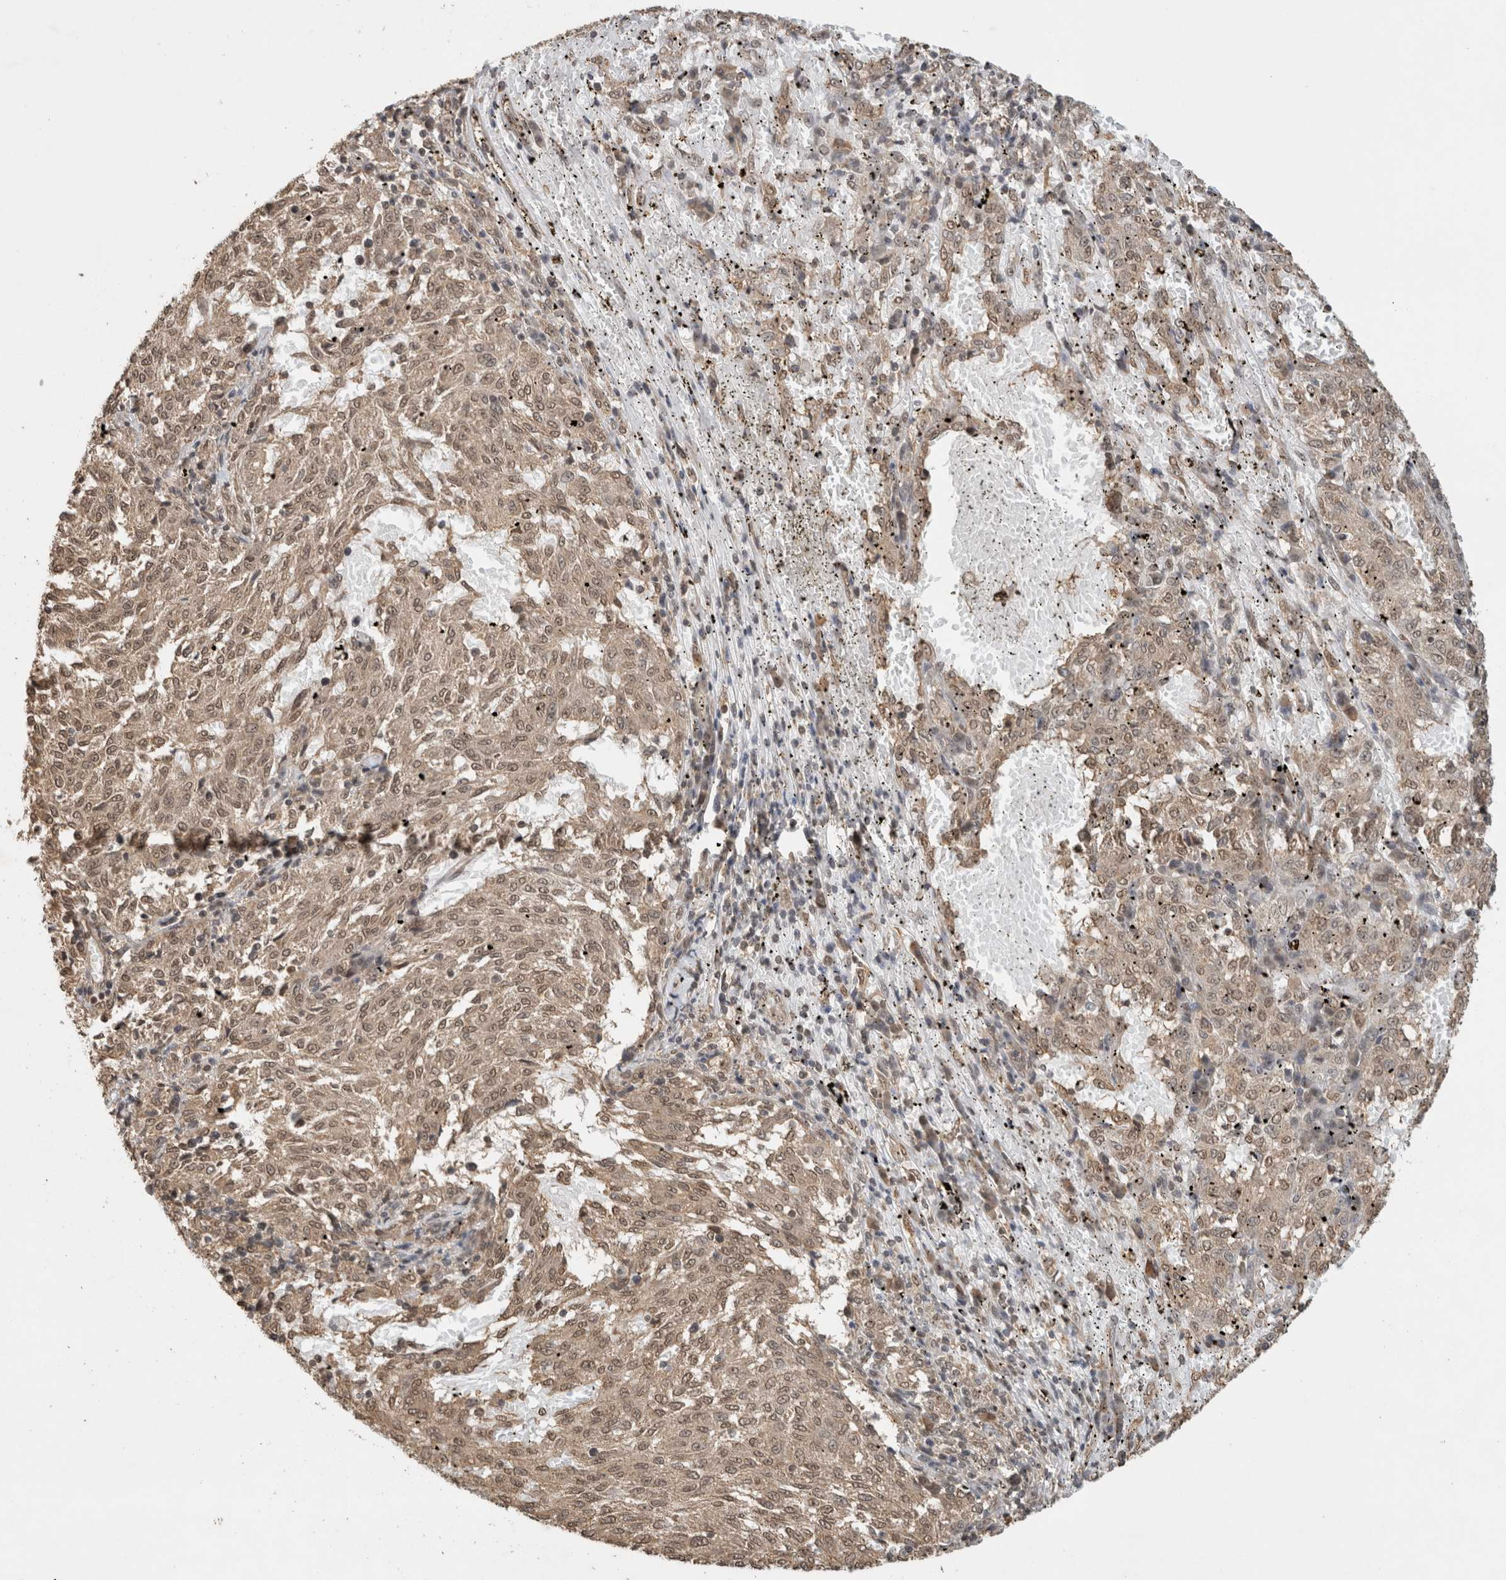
{"staining": {"intensity": "weak", "quantity": ">75%", "location": "cytoplasmic/membranous,nuclear"}, "tissue": "melanoma", "cell_type": "Tumor cells", "image_type": "cancer", "snomed": [{"axis": "morphology", "description": "Malignant melanoma, NOS"}, {"axis": "topography", "description": "Skin"}], "caption": "Protein analysis of melanoma tissue reveals weak cytoplasmic/membranous and nuclear staining in about >75% of tumor cells.", "gene": "C1orf21", "patient": {"sex": "female", "age": 72}}